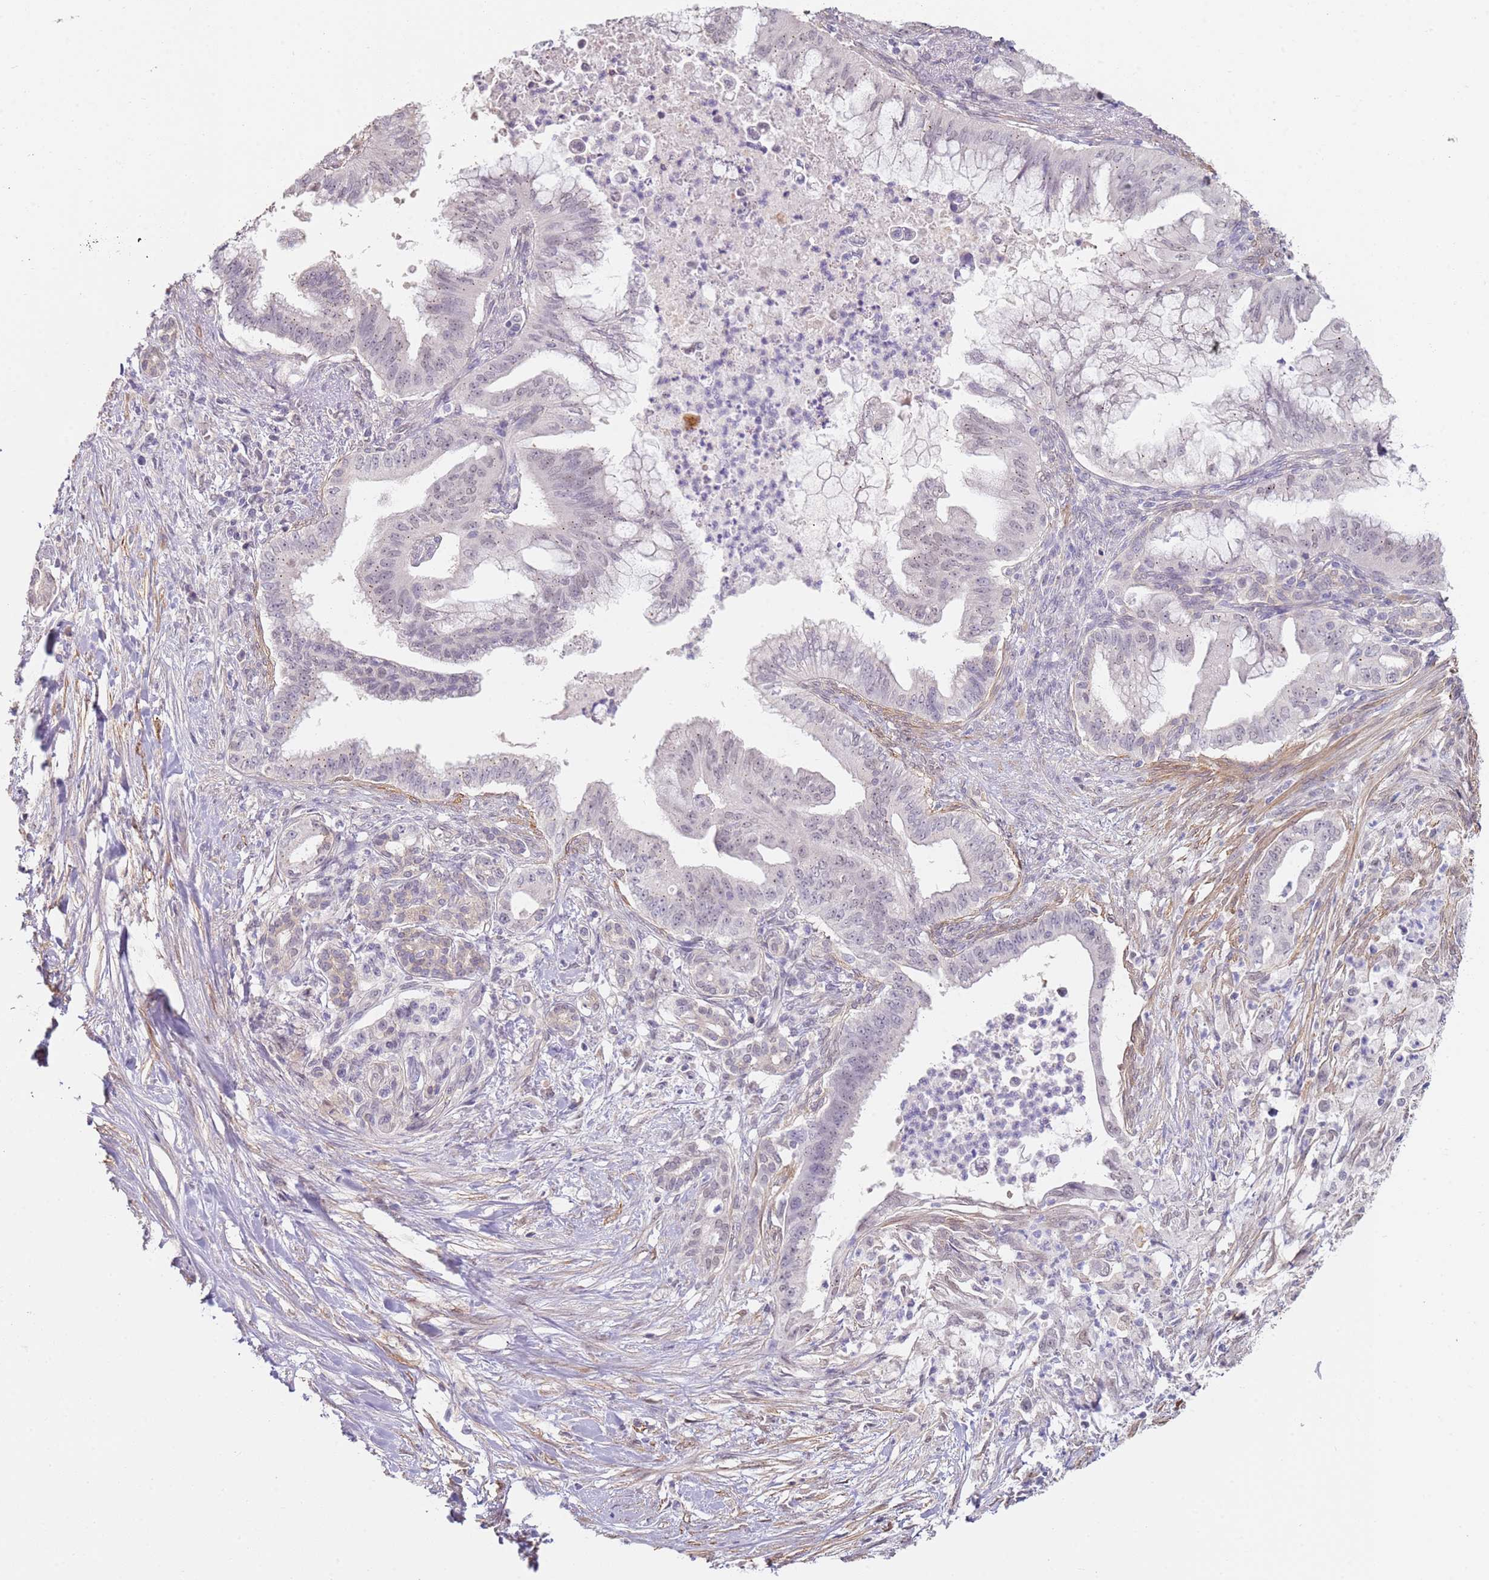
{"staining": {"intensity": "negative", "quantity": "none", "location": "none"}, "tissue": "pancreatic cancer", "cell_type": "Tumor cells", "image_type": "cancer", "snomed": [{"axis": "morphology", "description": "Adenocarcinoma, NOS"}, {"axis": "topography", "description": "Pancreas"}], "caption": "Immunohistochemistry photomicrograph of human pancreatic adenocarcinoma stained for a protein (brown), which demonstrates no staining in tumor cells.", "gene": "WDR93", "patient": {"sex": "male", "age": 58}}